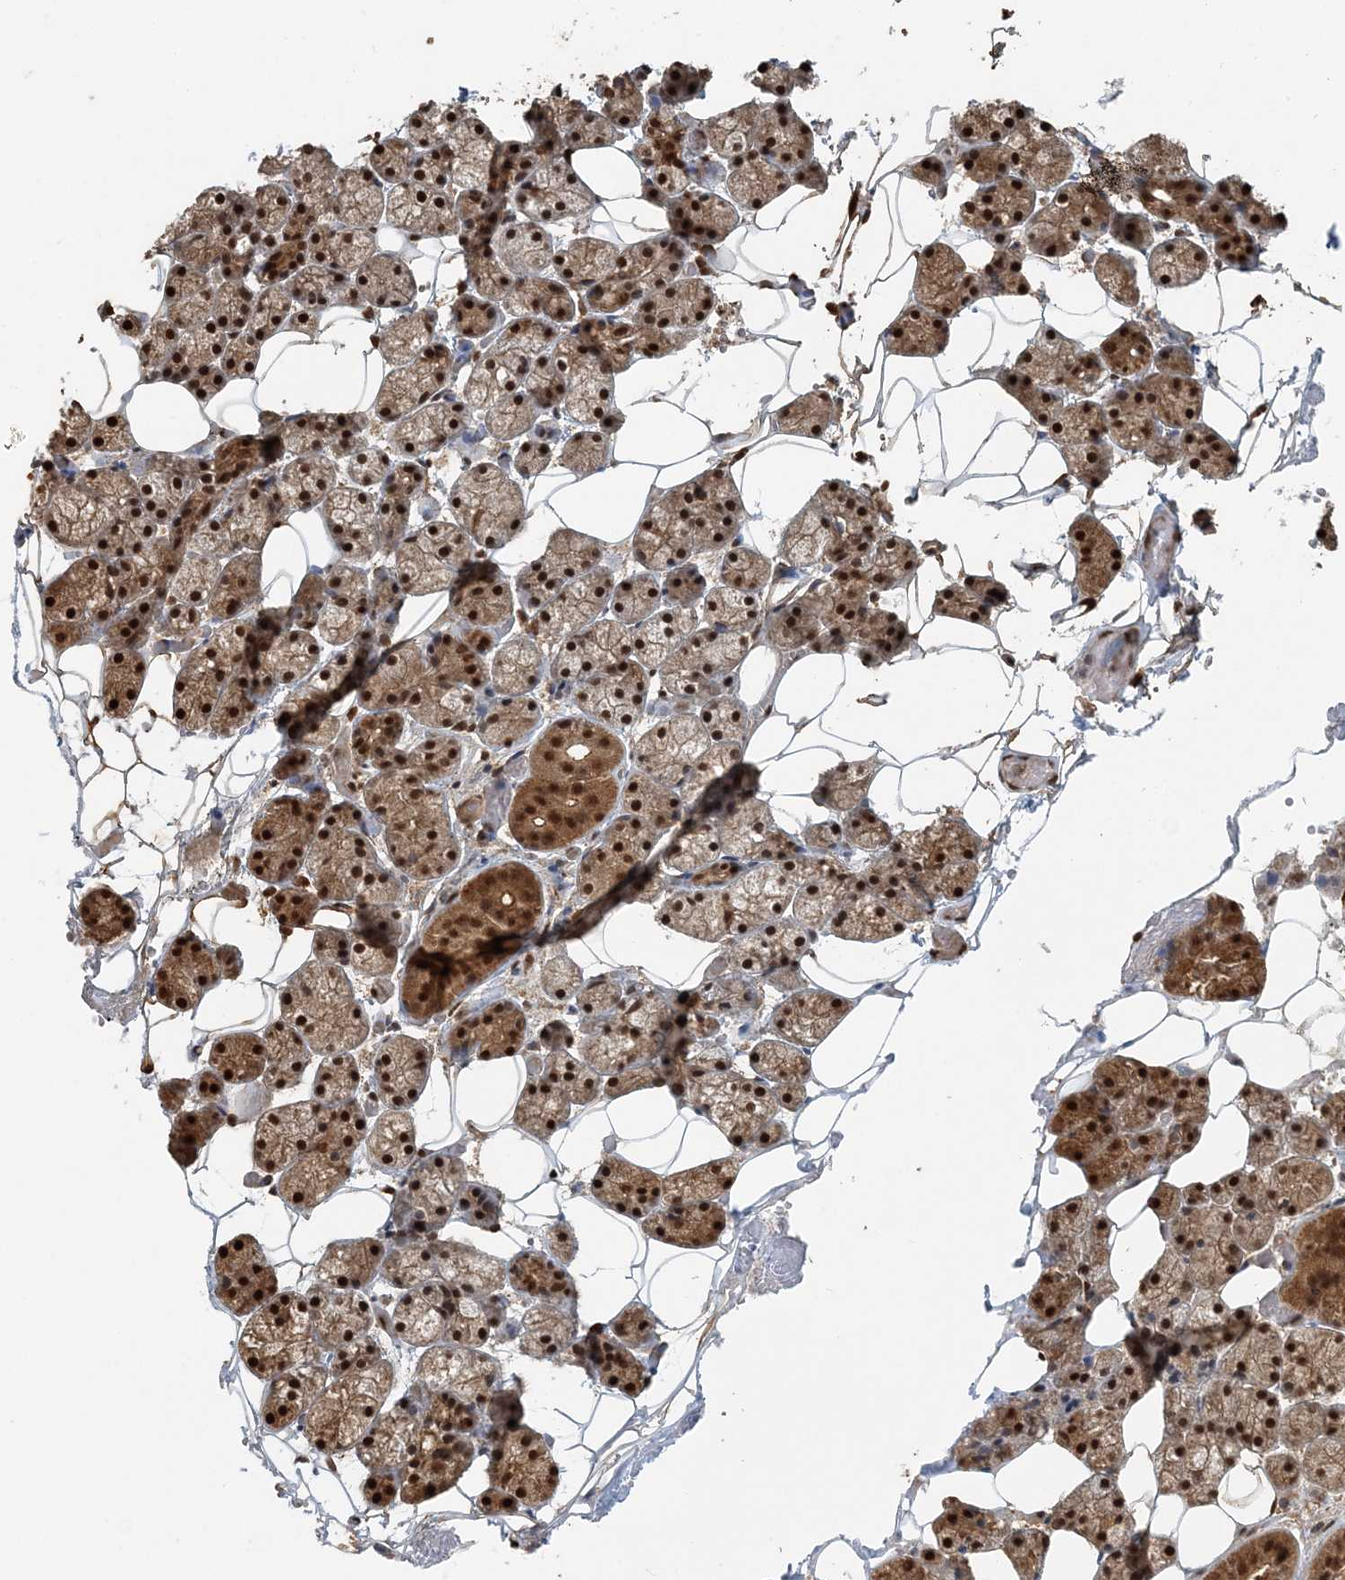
{"staining": {"intensity": "strong", "quantity": ">75%", "location": "cytoplasmic/membranous,nuclear"}, "tissue": "salivary gland", "cell_type": "Glandular cells", "image_type": "normal", "snomed": [{"axis": "morphology", "description": "Normal tissue, NOS"}, {"axis": "topography", "description": "Salivary gland"}], "caption": "High-magnification brightfield microscopy of unremarkable salivary gland stained with DAB (brown) and counterstained with hematoxylin (blue). glandular cells exhibit strong cytoplasmic/membranous,nuclear expression is present in about>75% of cells.", "gene": "ARHGAP35", "patient": {"sex": "female", "age": 33}}